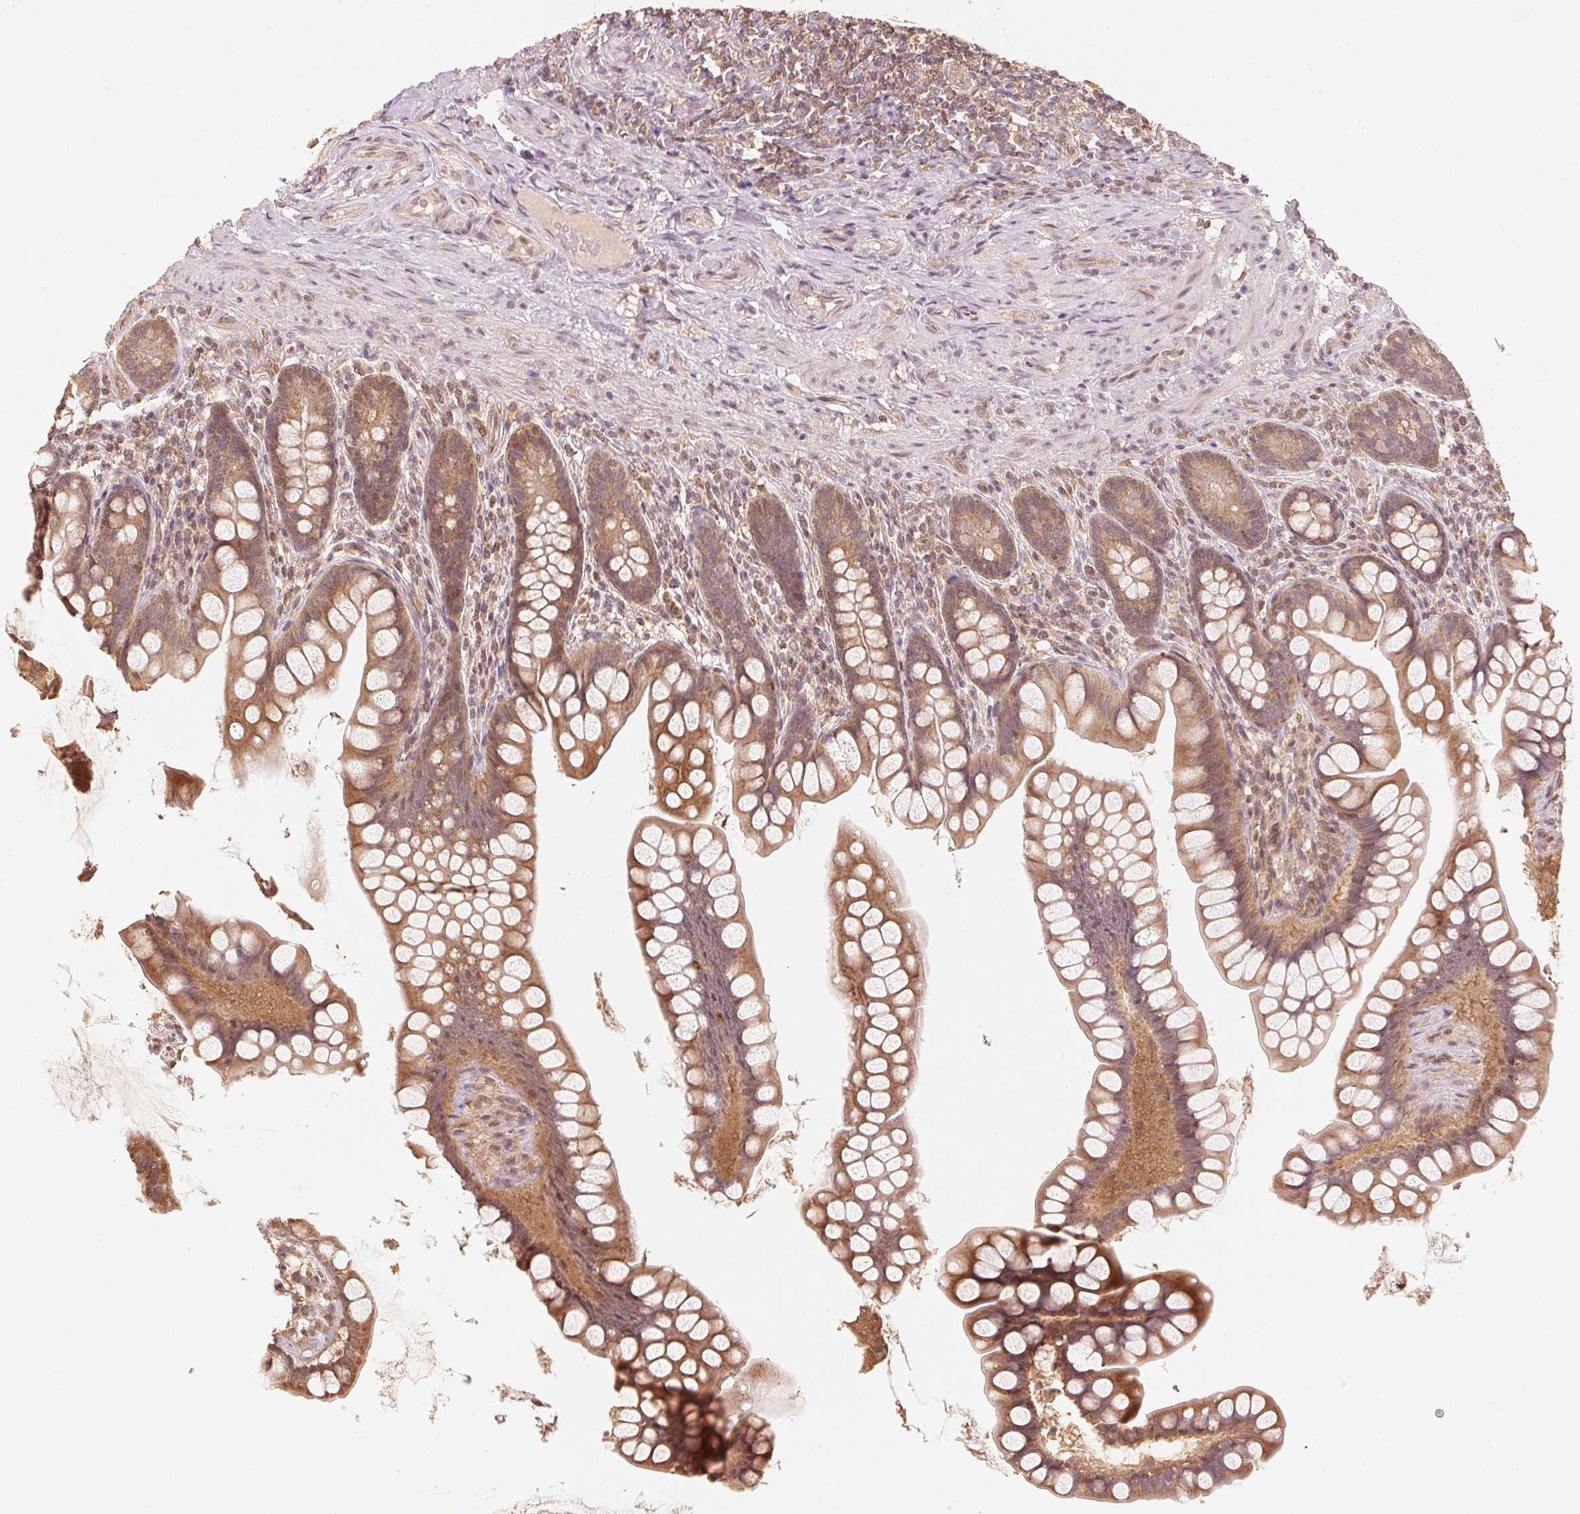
{"staining": {"intensity": "moderate", "quantity": ">75%", "location": "cytoplasmic/membranous"}, "tissue": "small intestine", "cell_type": "Glandular cells", "image_type": "normal", "snomed": [{"axis": "morphology", "description": "Normal tissue, NOS"}, {"axis": "topography", "description": "Small intestine"}], "caption": "High-power microscopy captured an immunohistochemistry photomicrograph of unremarkable small intestine, revealing moderate cytoplasmic/membranous expression in approximately >75% of glandular cells.", "gene": "C2orf73", "patient": {"sex": "male", "age": 70}}